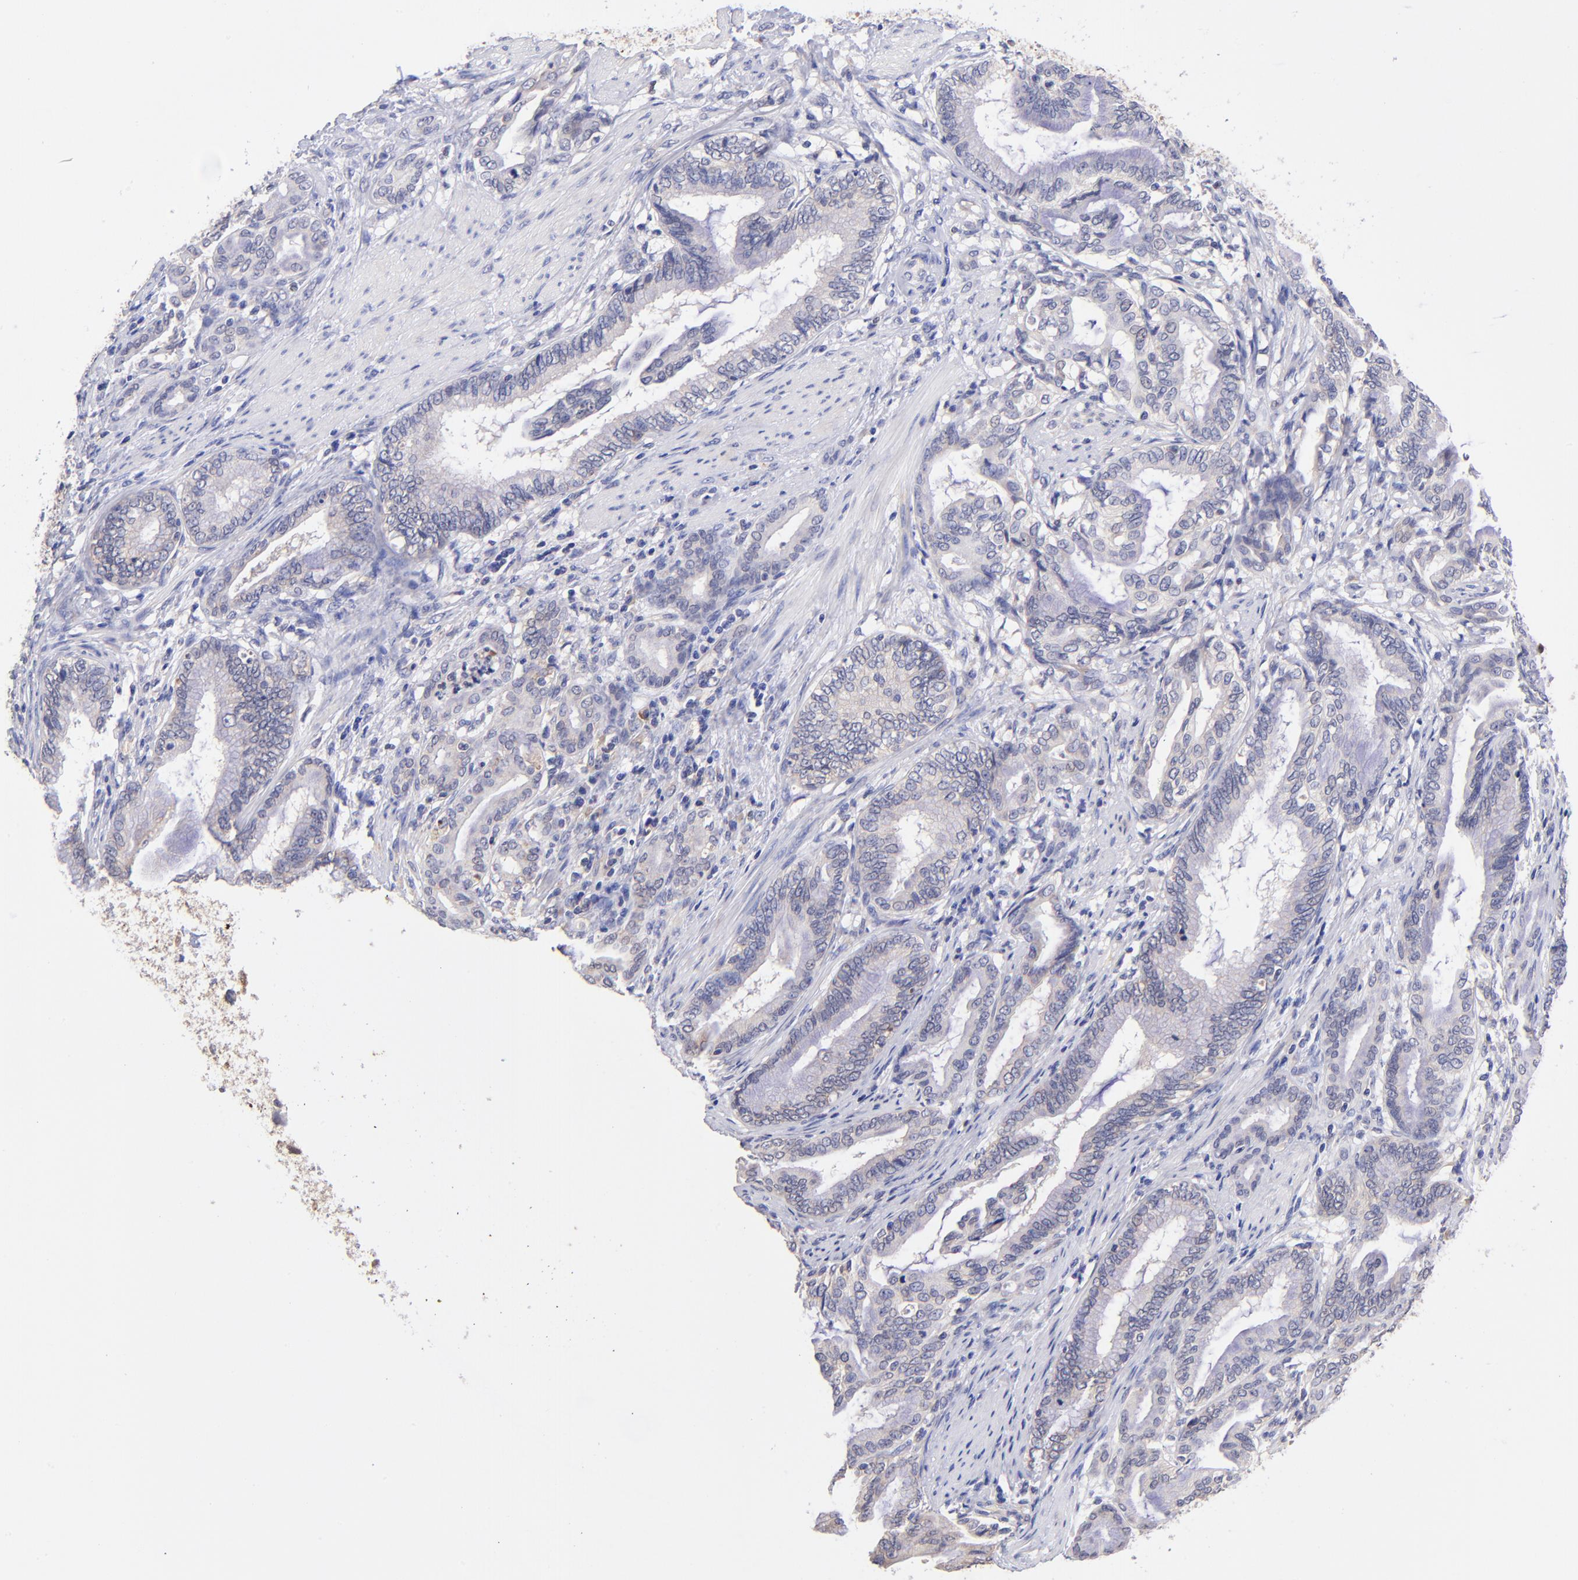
{"staining": {"intensity": "weak", "quantity": "25%-75%", "location": "cytoplasmic/membranous"}, "tissue": "pancreatic cancer", "cell_type": "Tumor cells", "image_type": "cancer", "snomed": [{"axis": "morphology", "description": "Adenocarcinoma, NOS"}, {"axis": "topography", "description": "Pancreas"}], "caption": "Weak cytoplasmic/membranous positivity is identified in about 25%-75% of tumor cells in pancreatic cancer. The staining was performed using DAB to visualize the protein expression in brown, while the nuclei were stained in blue with hematoxylin (Magnification: 20x).", "gene": "RPL11", "patient": {"sex": "female", "age": 64}}